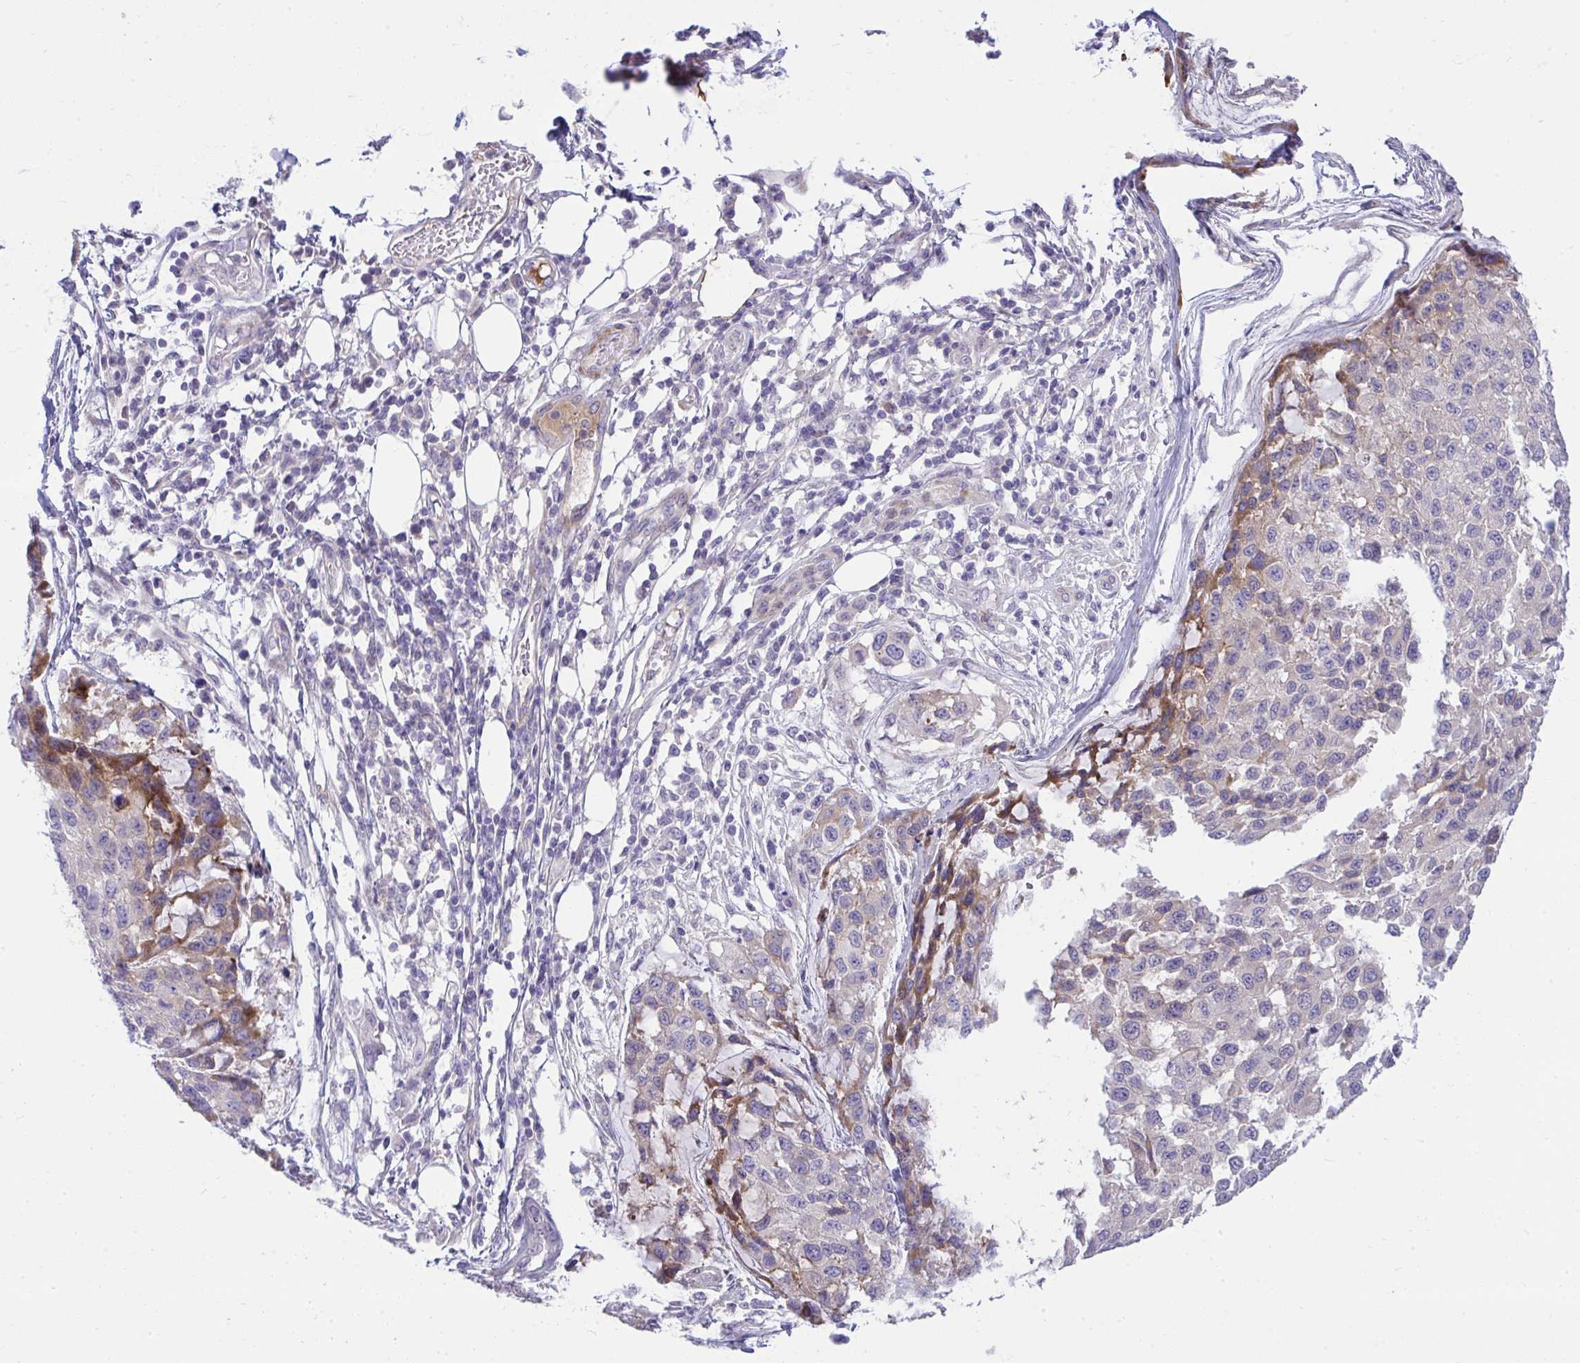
{"staining": {"intensity": "moderate", "quantity": "<25%", "location": "cytoplasmic/membranous"}, "tissue": "melanoma", "cell_type": "Tumor cells", "image_type": "cancer", "snomed": [{"axis": "morphology", "description": "Malignant melanoma, NOS"}, {"axis": "topography", "description": "Skin"}], "caption": "Immunohistochemical staining of human melanoma exhibits low levels of moderate cytoplasmic/membranous protein expression in approximately <25% of tumor cells.", "gene": "PIGZ", "patient": {"sex": "male", "age": 62}}